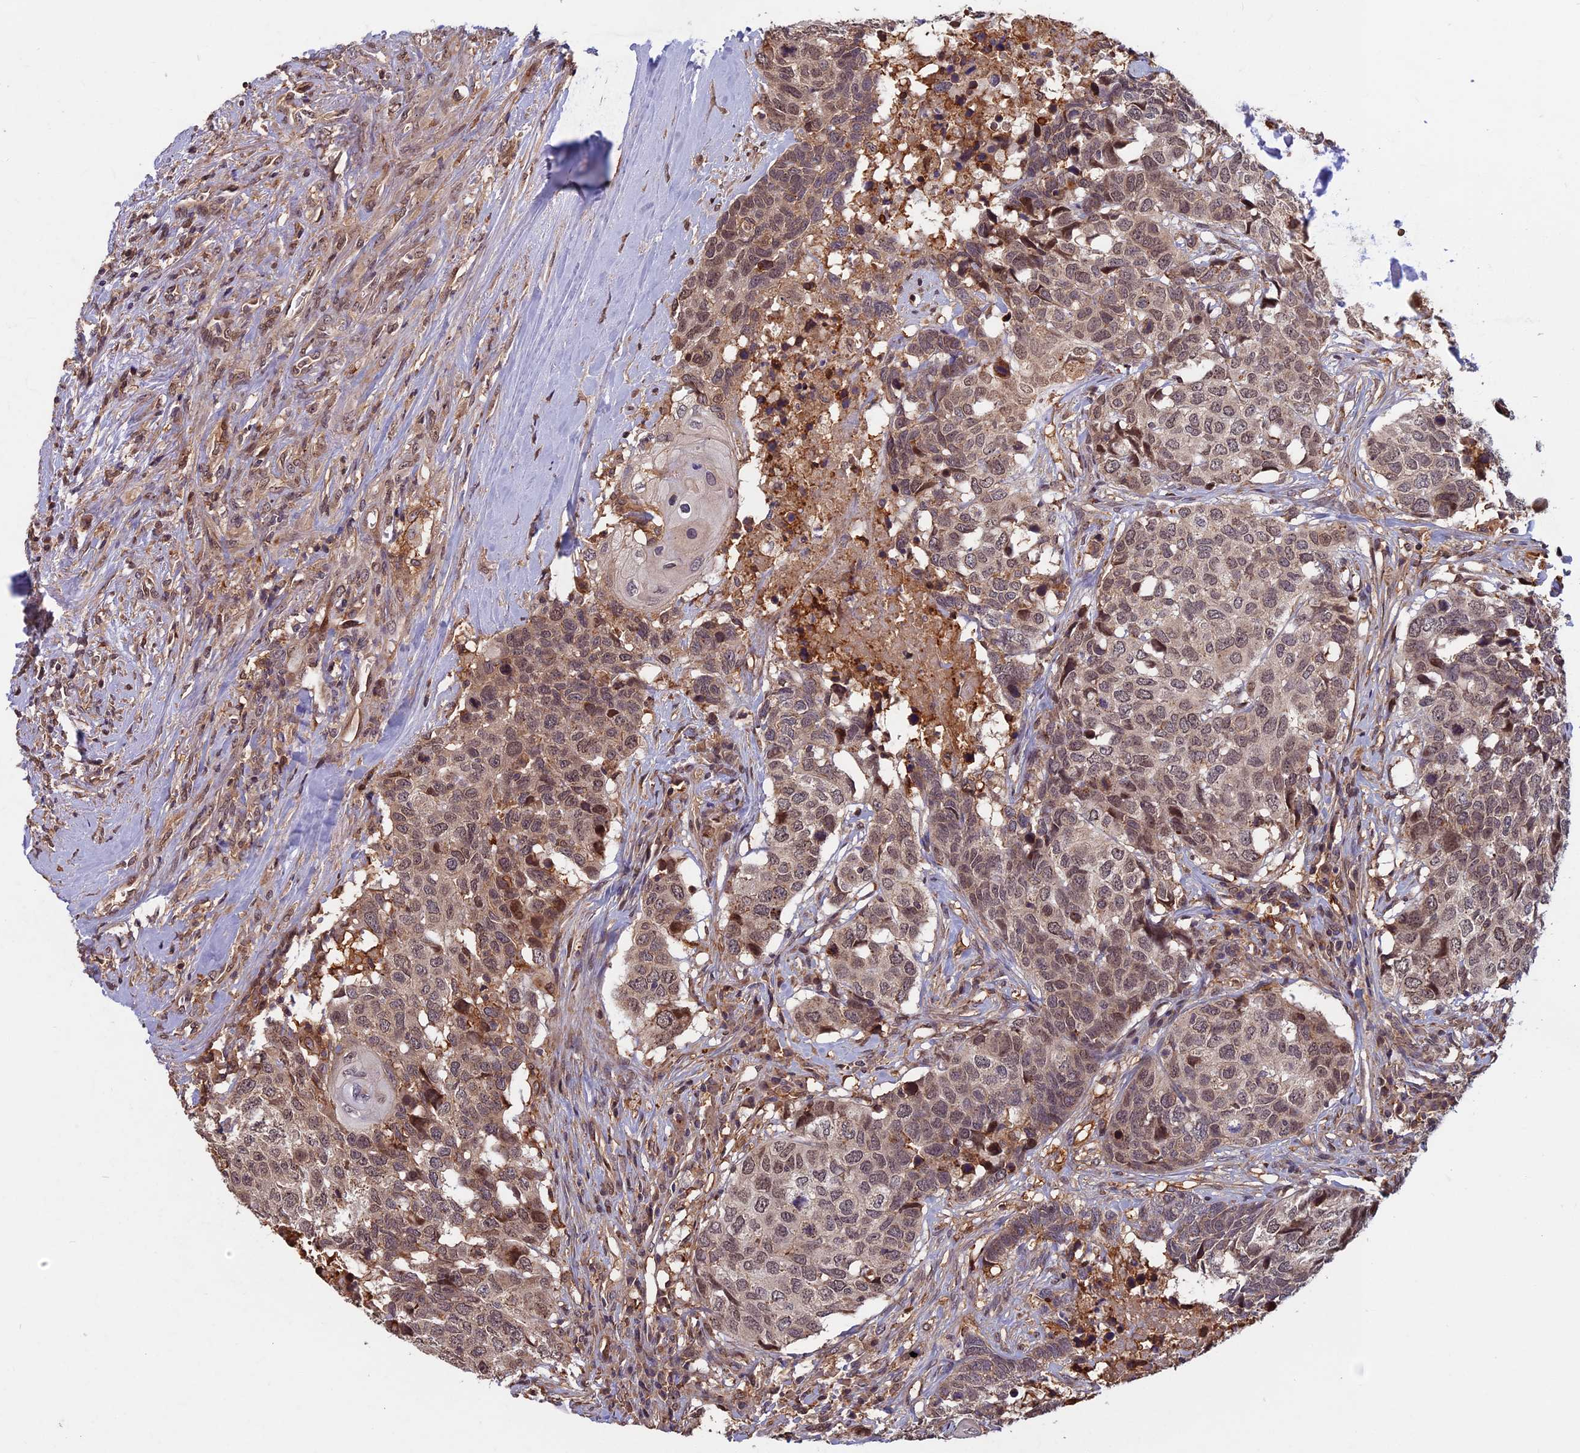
{"staining": {"intensity": "weak", "quantity": ">75%", "location": "nuclear"}, "tissue": "head and neck cancer", "cell_type": "Tumor cells", "image_type": "cancer", "snomed": [{"axis": "morphology", "description": "Squamous cell carcinoma, NOS"}, {"axis": "topography", "description": "Head-Neck"}], "caption": "An image of human head and neck cancer stained for a protein shows weak nuclear brown staining in tumor cells.", "gene": "SPG11", "patient": {"sex": "male", "age": 66}}